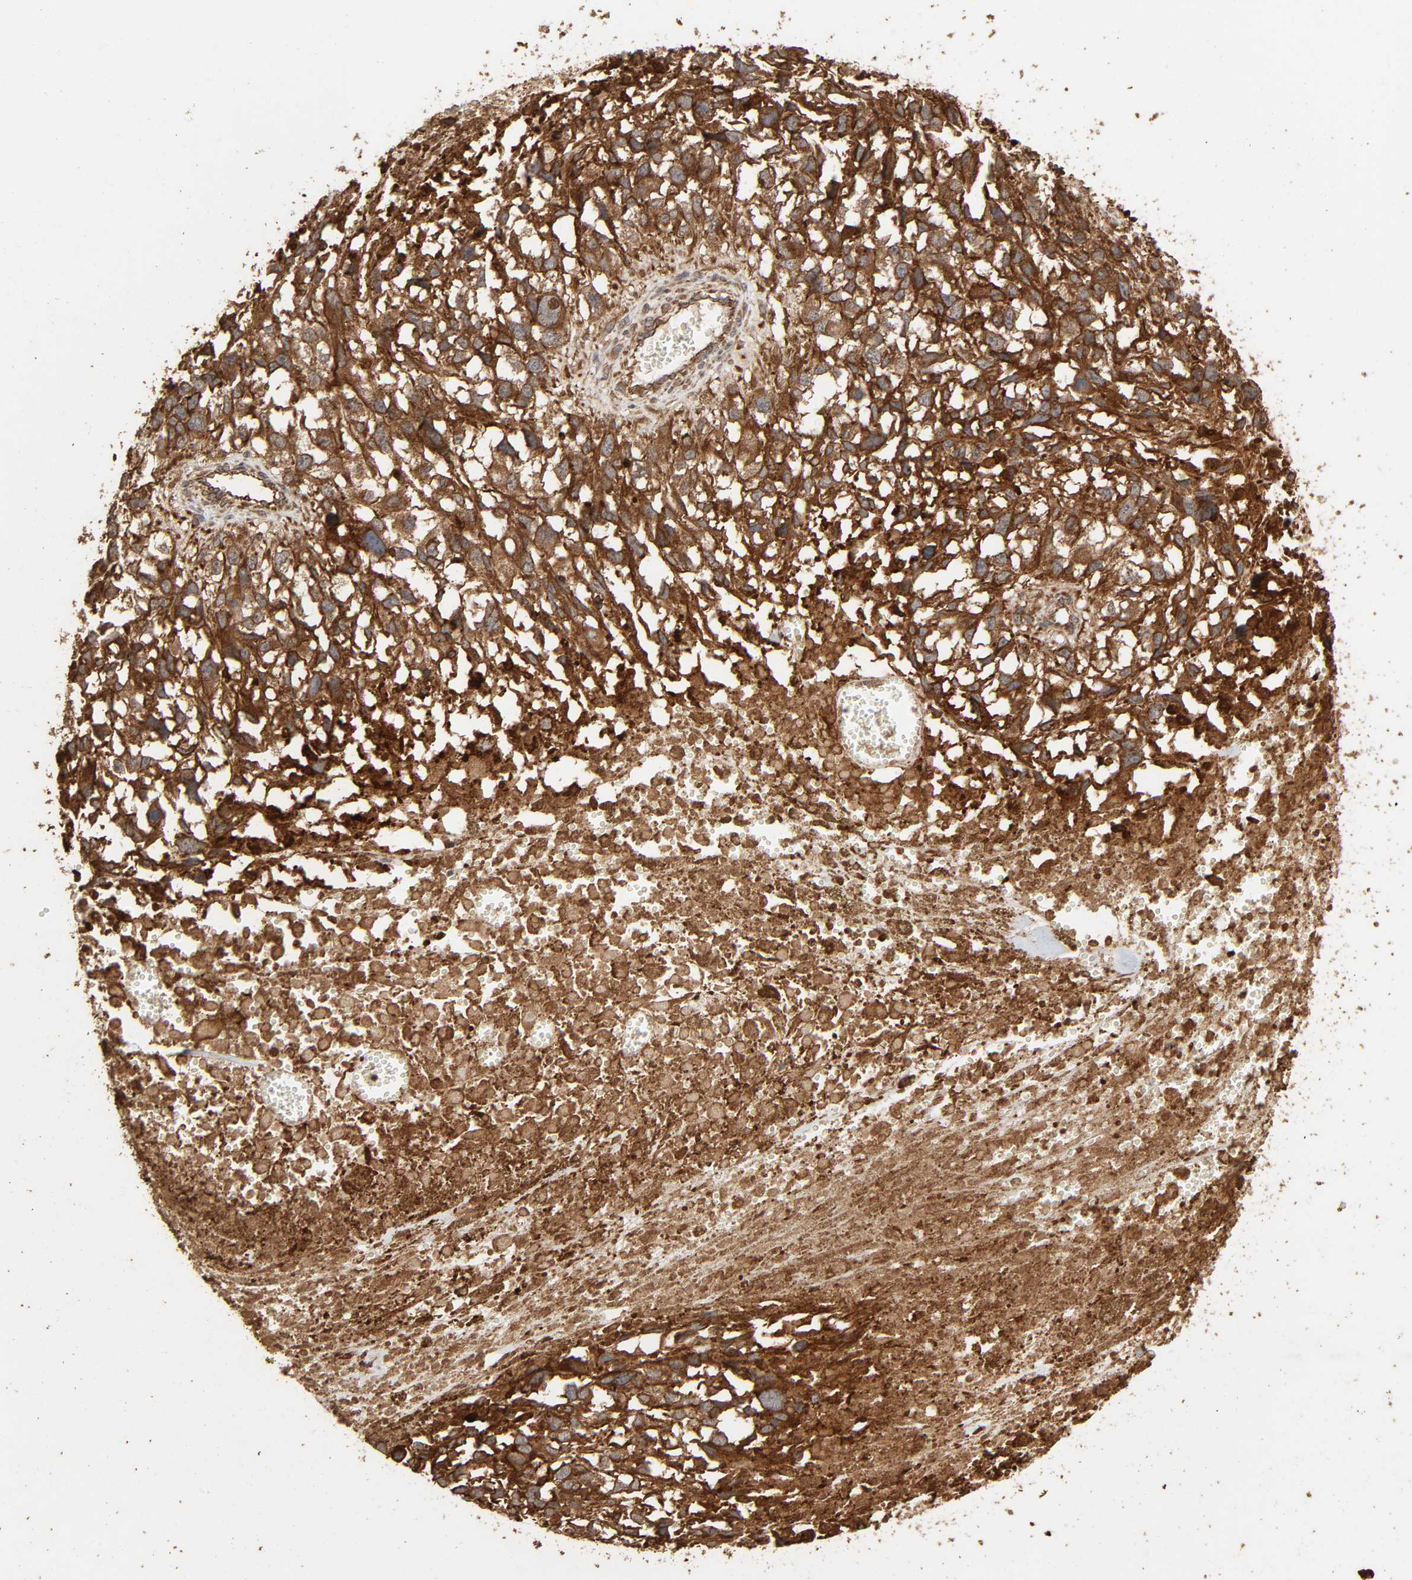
{"staining": {"intensity": "strong", "quantity": ">75%", "location": "cytoplasmic/membranous"}, "tissue": "melanoma", "cell_type": "Tumor cells", "image_type": "cancer", "snomed": [{"axis": "morphology", "description": "Malignant melanoma, Metastatic site"}, {"axis": "topography", "description": "Lymph node"}], "caption": "IHC photomicrograph of melanoma stained for a protein (brown), which demonstrates high levels of strong cytoplasmic/membranous positivity in about >75% of tumor cells.", "gene": "RPS6KA6", "patient": {"sex": "male", "age": 59}}